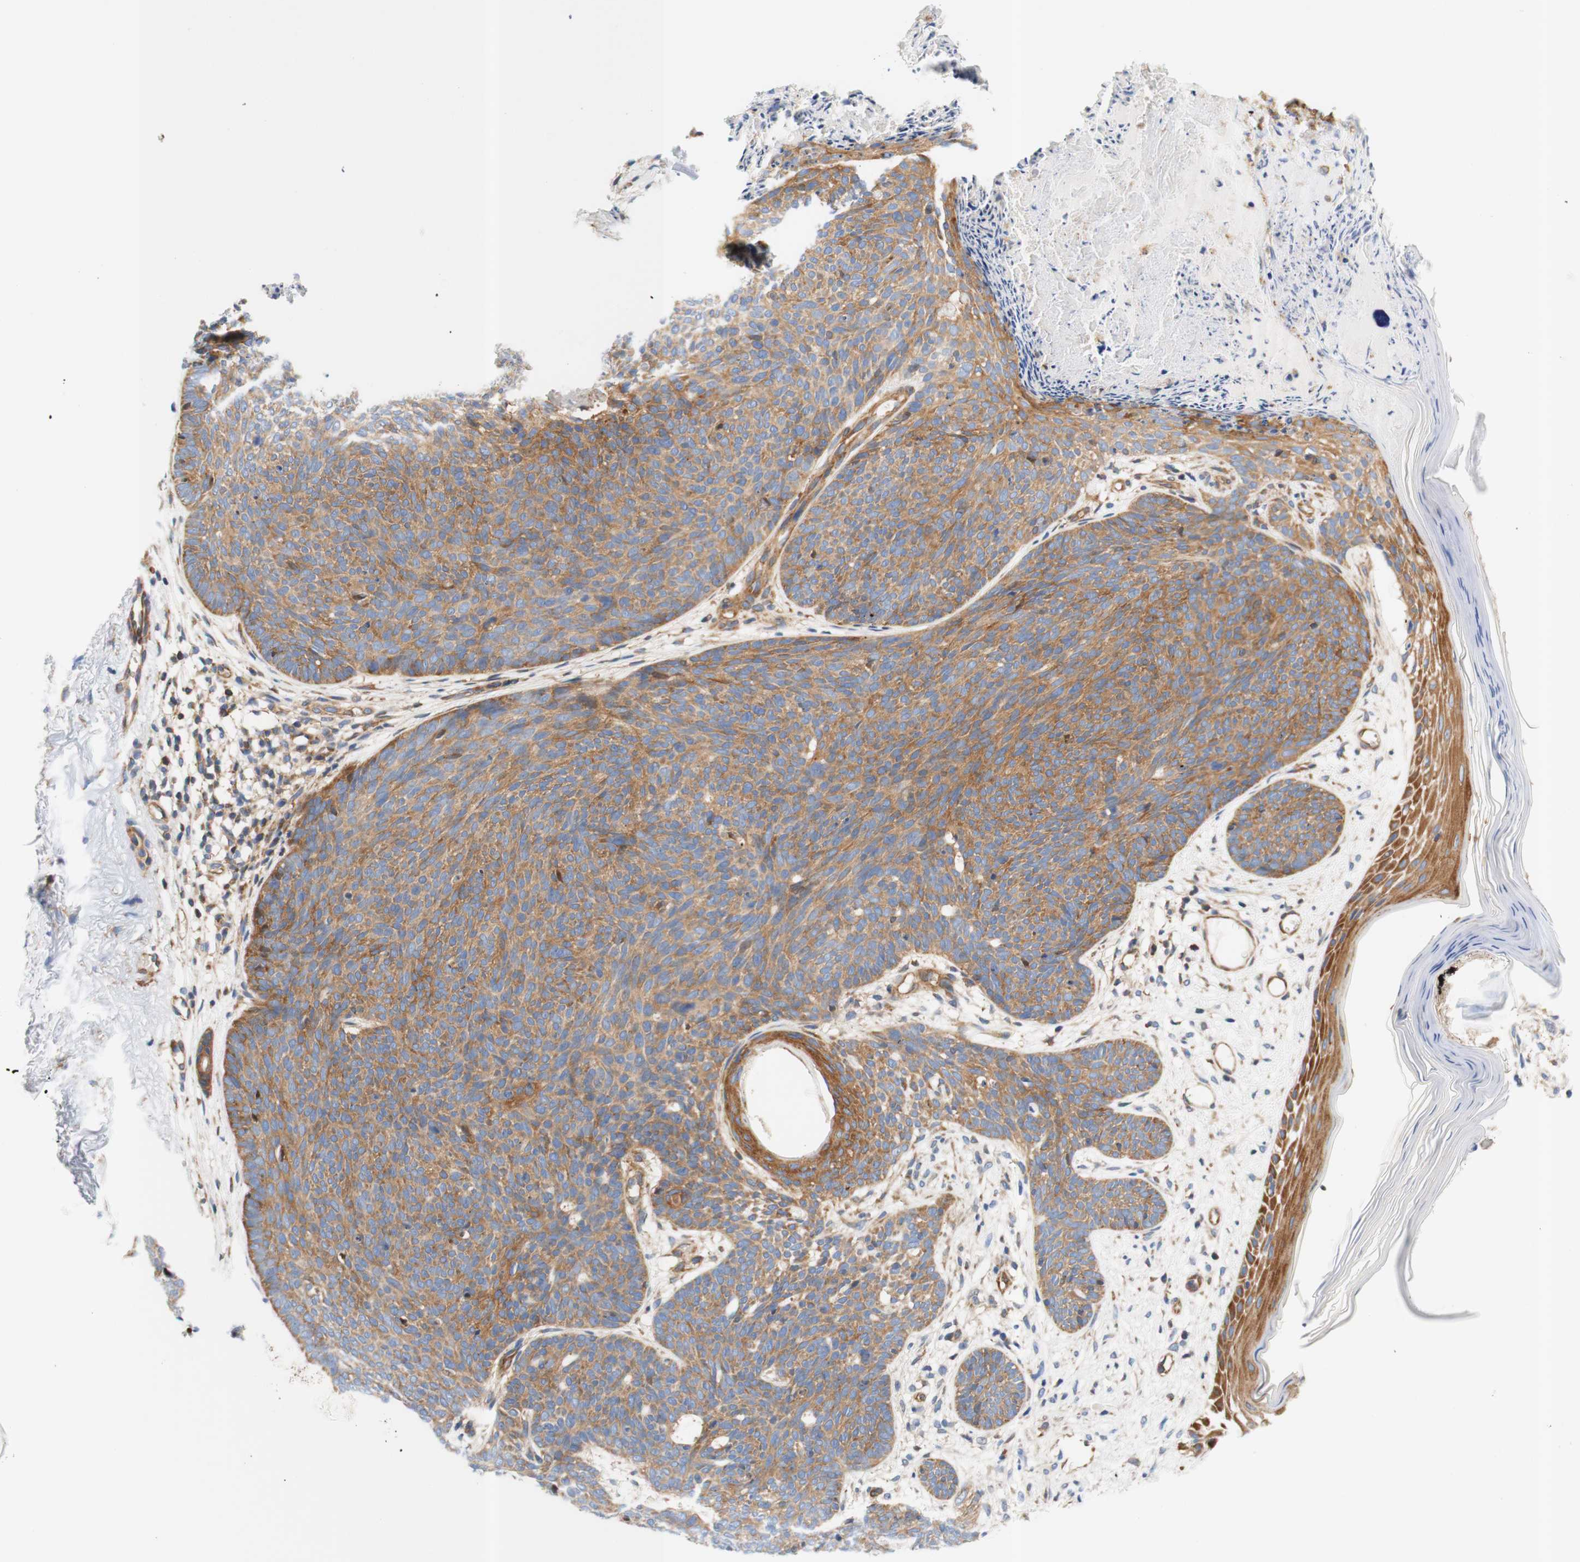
{"staining": {"intensity": "weak", "quantity": "25%-75%", "location": "cytoplasmic/membranous"}, "tissue": "skin cancer", "cell_type": "Tumor cells", "image_type": "cancer", "snomed": [{"axis": "morphology", "description": "Normal tissue, NOS"}, {"axis": "morphology", "description": "Basal cell carcinoma"}, {"axis": "topography", "description": "Skin"}], "caption": "Immunohistochemistry (DAB) staining of human basal cell carcinoma (skin) demonstrates weak cytoplasmic/membranous protein staining in about 25%-75% of tumor cells.", "gene": "STOM", "patient": {"sex": "female", "age": 70}}